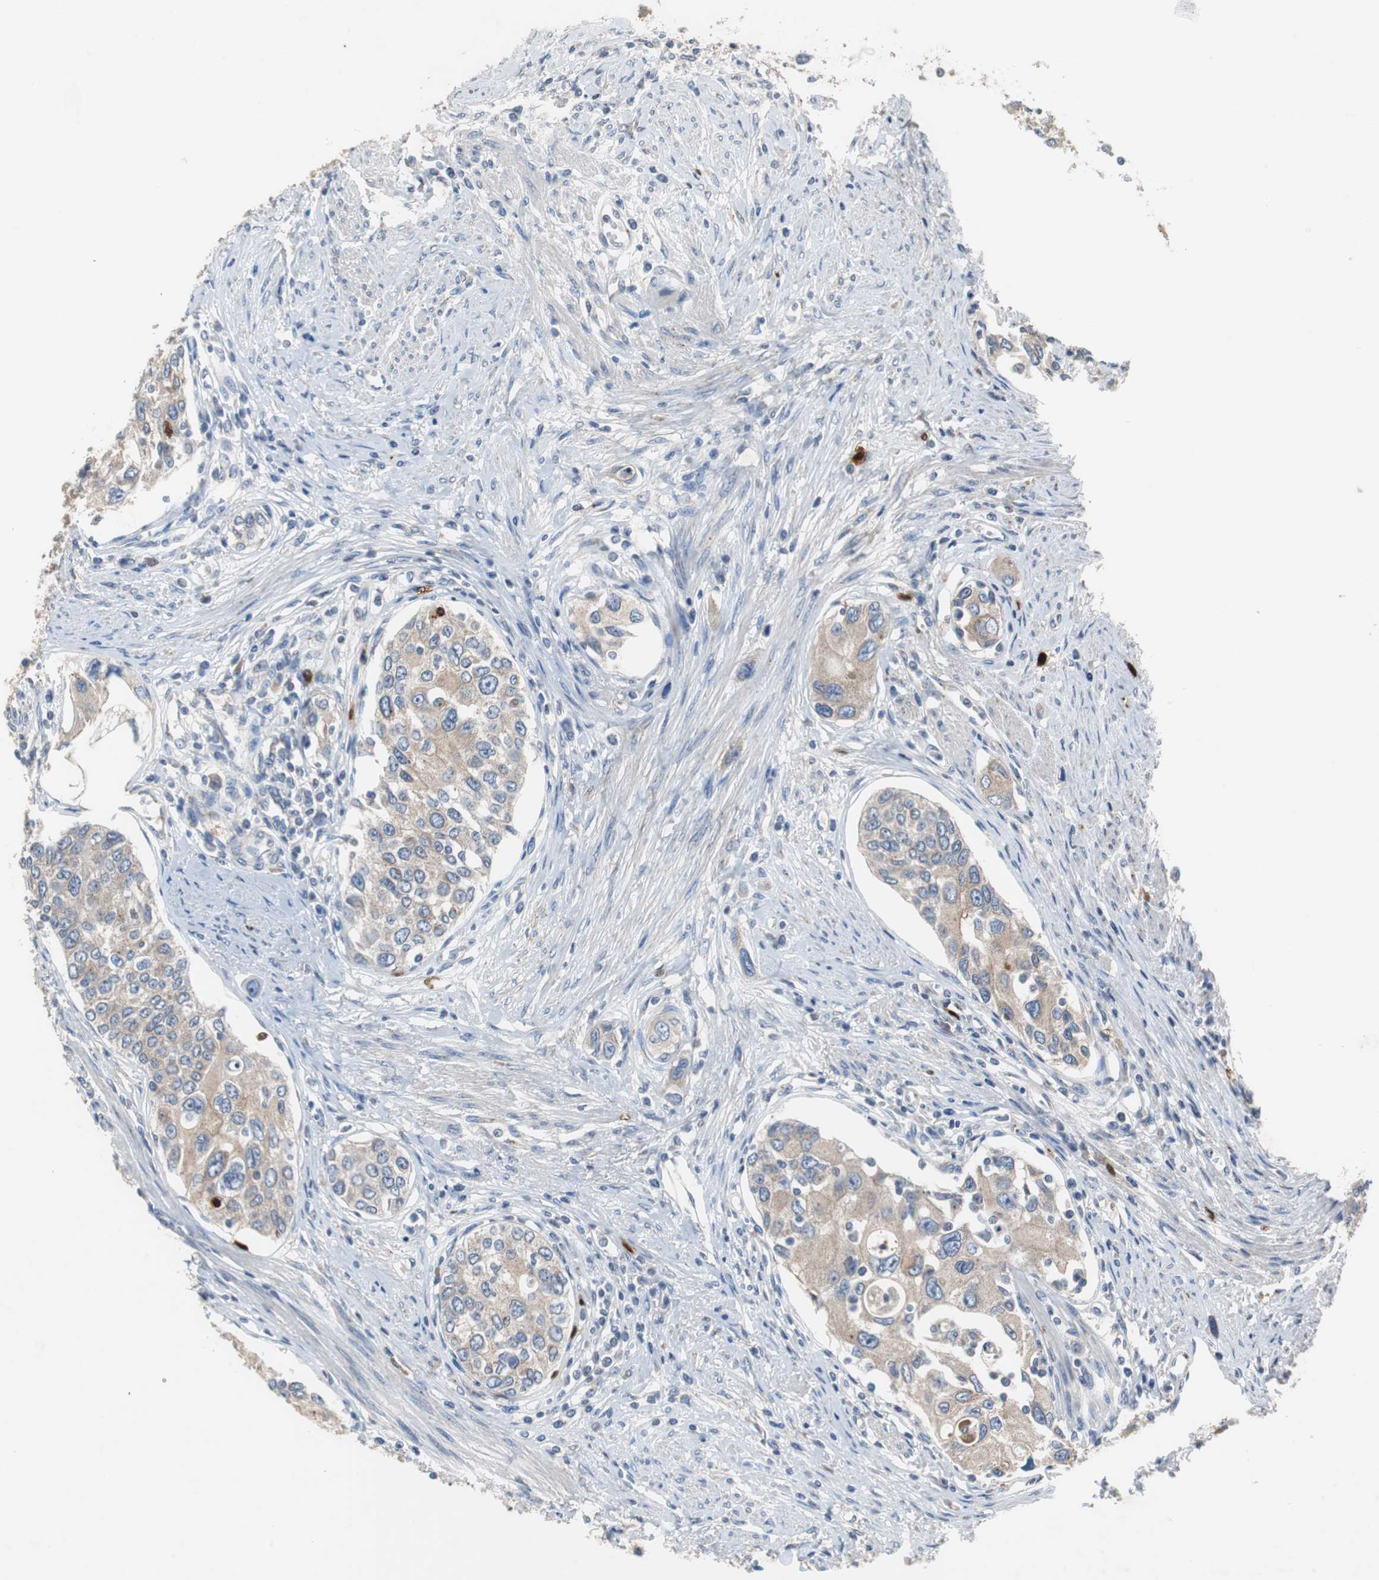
{"staining": {"intensity": "moderate", "quantity": ">75%", "location": "cytoplasmic/membranous"}, "tissue": "urothelial cancer", "cell_type": "Tumor cells", "image_type": "cancer", "snomed": [{"axis": "morphology", "description": "Urothelial carcinoma, High grade"}, {"axis": "topography", "description": "Urinary bladder"}], "caption": "Protein expression analysis of human urothelial carcinoma (high-grade) reveals moderate cytoplasmic/membranous expression in about >75% of tumor cells.", "gene": "CALB2", "patient": {"sex": "female", "age": 56}}